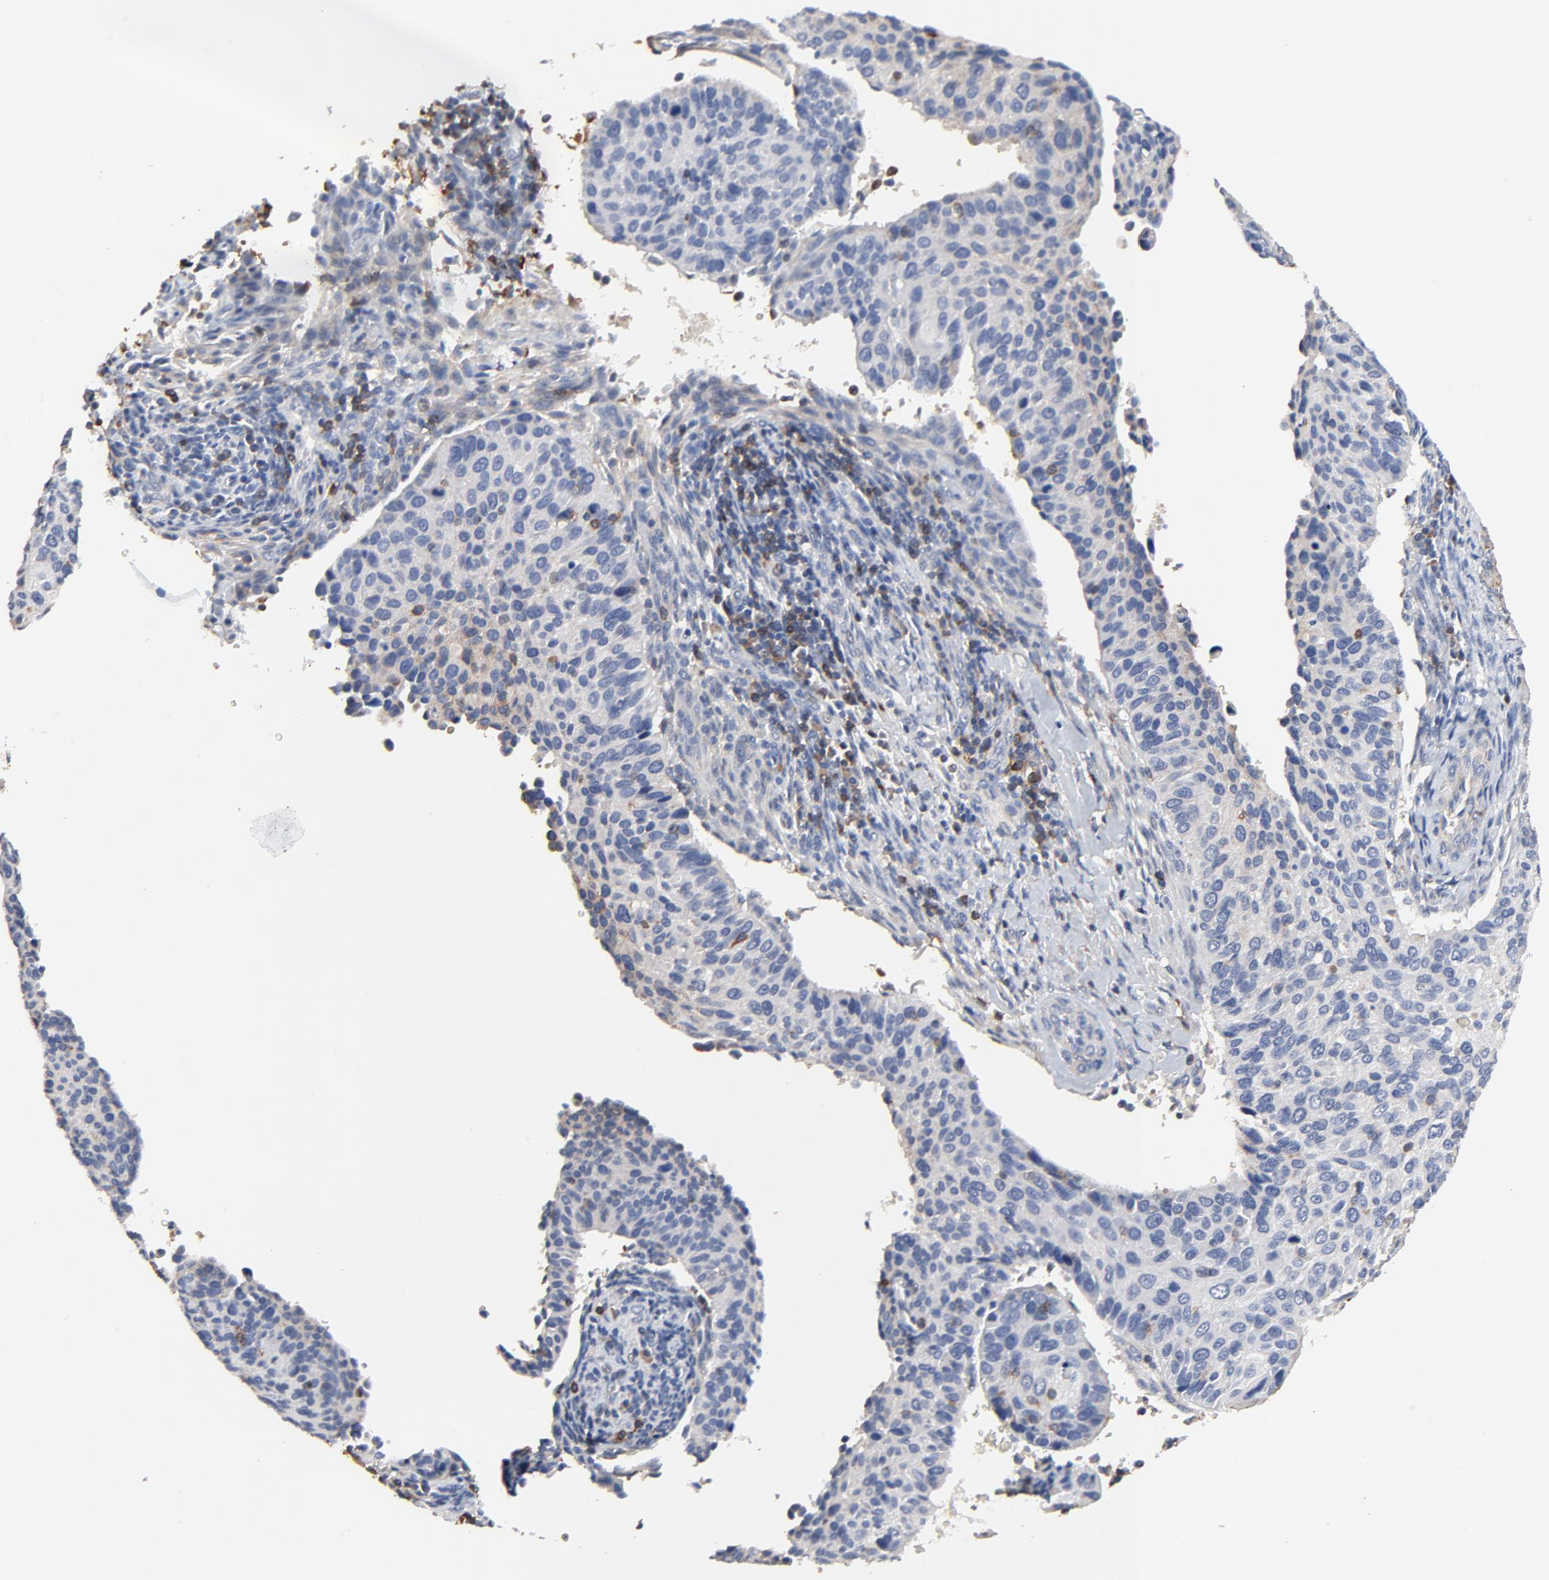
{"staining": {"intensity": "negative", "quantity": "none", "location": "none"}, "tissue": "cervical cancer", "cell_type": "Tumor cells", "image_type": "cancer", "snomed": [{"axis": "morphology", "description": "Adenocarcinoma, NOS"}, {"axis": "topography", "description": "Cervix"}], "caption": "Tumor cells are negative for brown protein staining in cervical cancer (adenocarcinoma). The staining is performed using DAB (3,3'-diaminobenzidine) brown chromogen with nuclei counter-stained in using hematoxylin.", "gene": "SKAP1", "patient": {"sex": "female", "age": 29}}